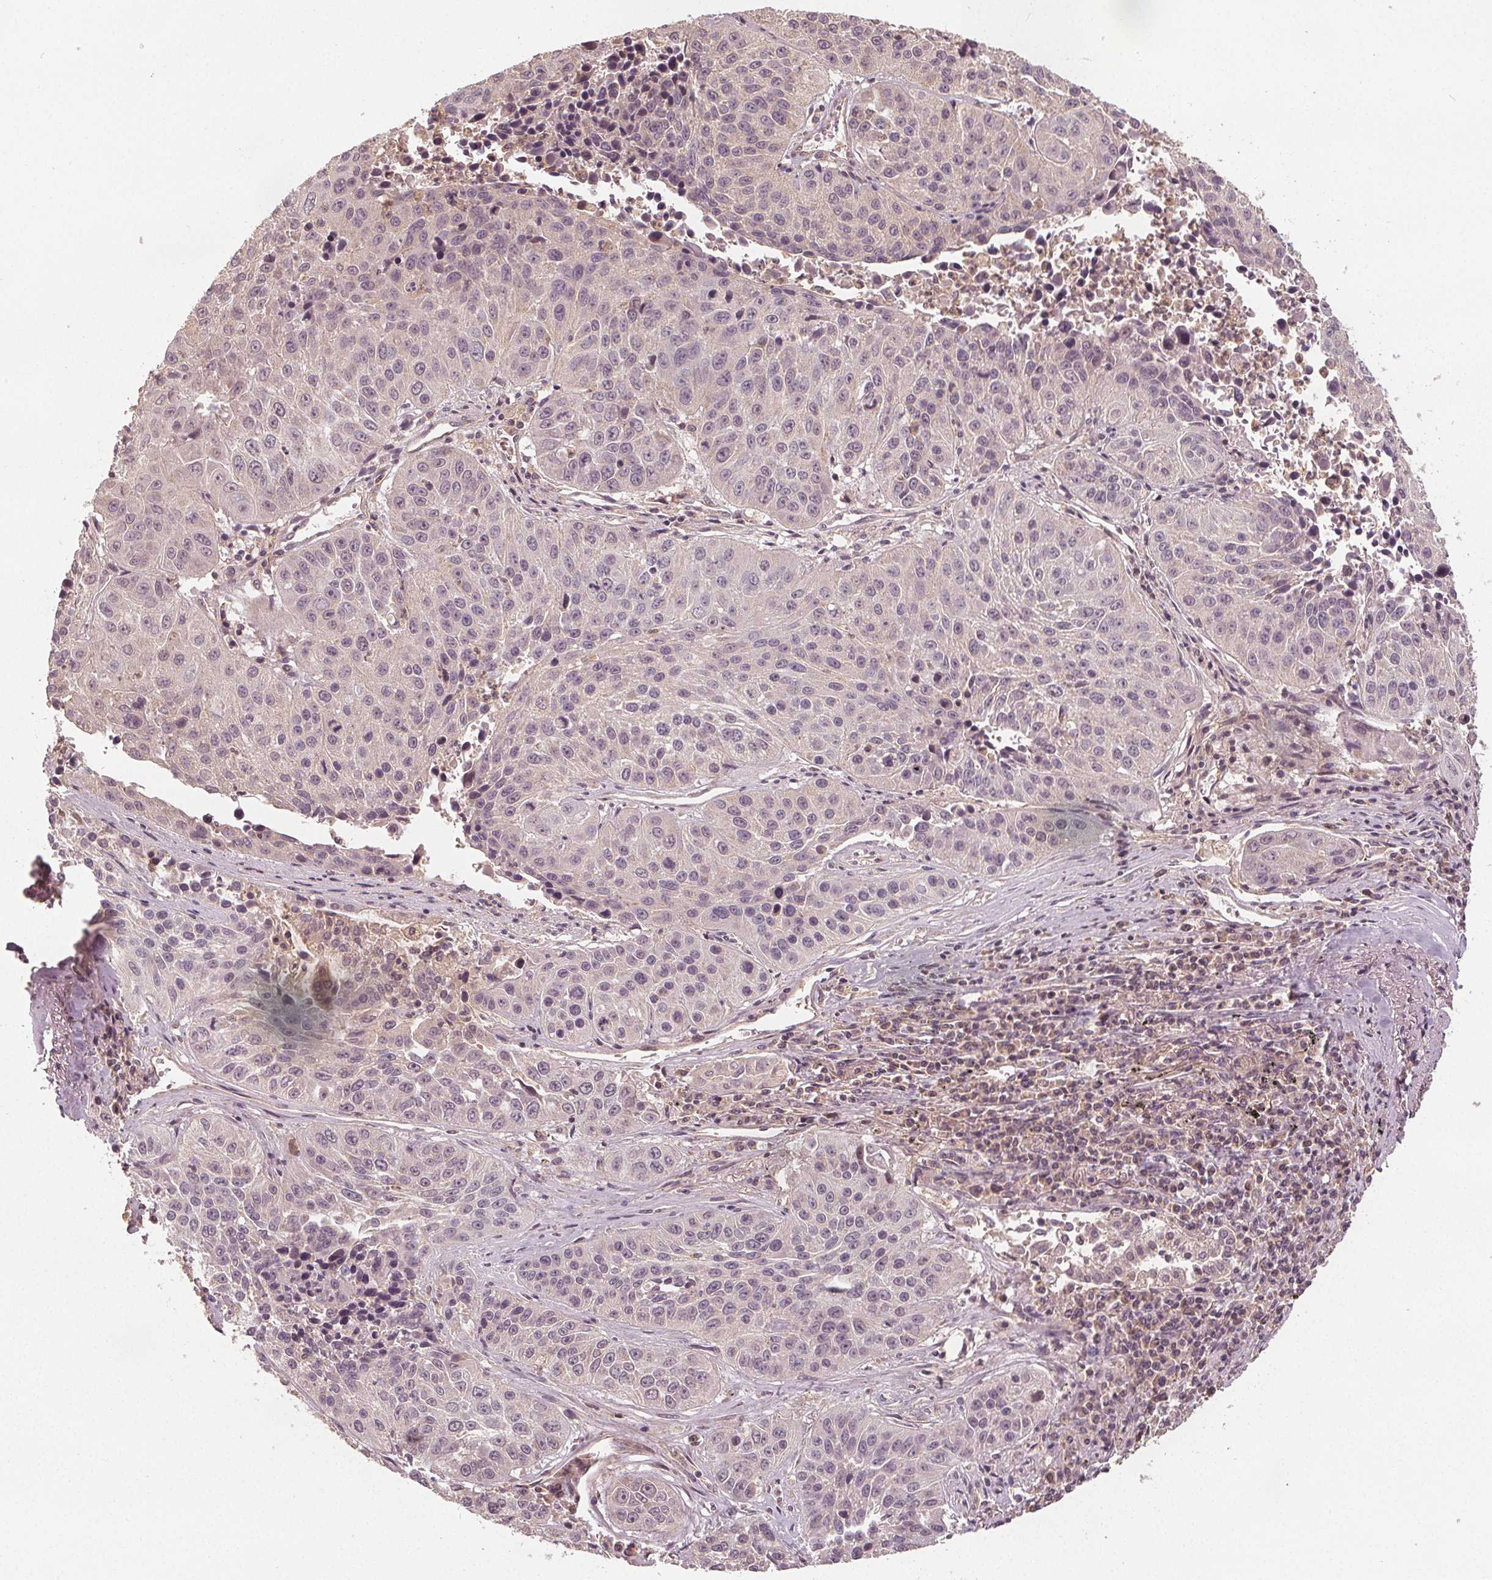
{"staining": {"intensity": "negative", "quantity": "none", "location": "none"}, "tissue": "lung cancer", "cell_type": "Tumor cells", "image_type": "cancer", "snomed": [{"axis": "morphology", "description": "Squamous cell carcinoma, NOS"}, {"axis": "topography", "description": "Lung"}], "caption": "A high-resolution photomicrograph shows immunohistochemistry (IHC) staining of lung cancer (squamous cell carcinoma), which demonstrates no significant staining in tumor cells.", "gene": "GNB2", "patient": {"sex": "female", "age": 61}}